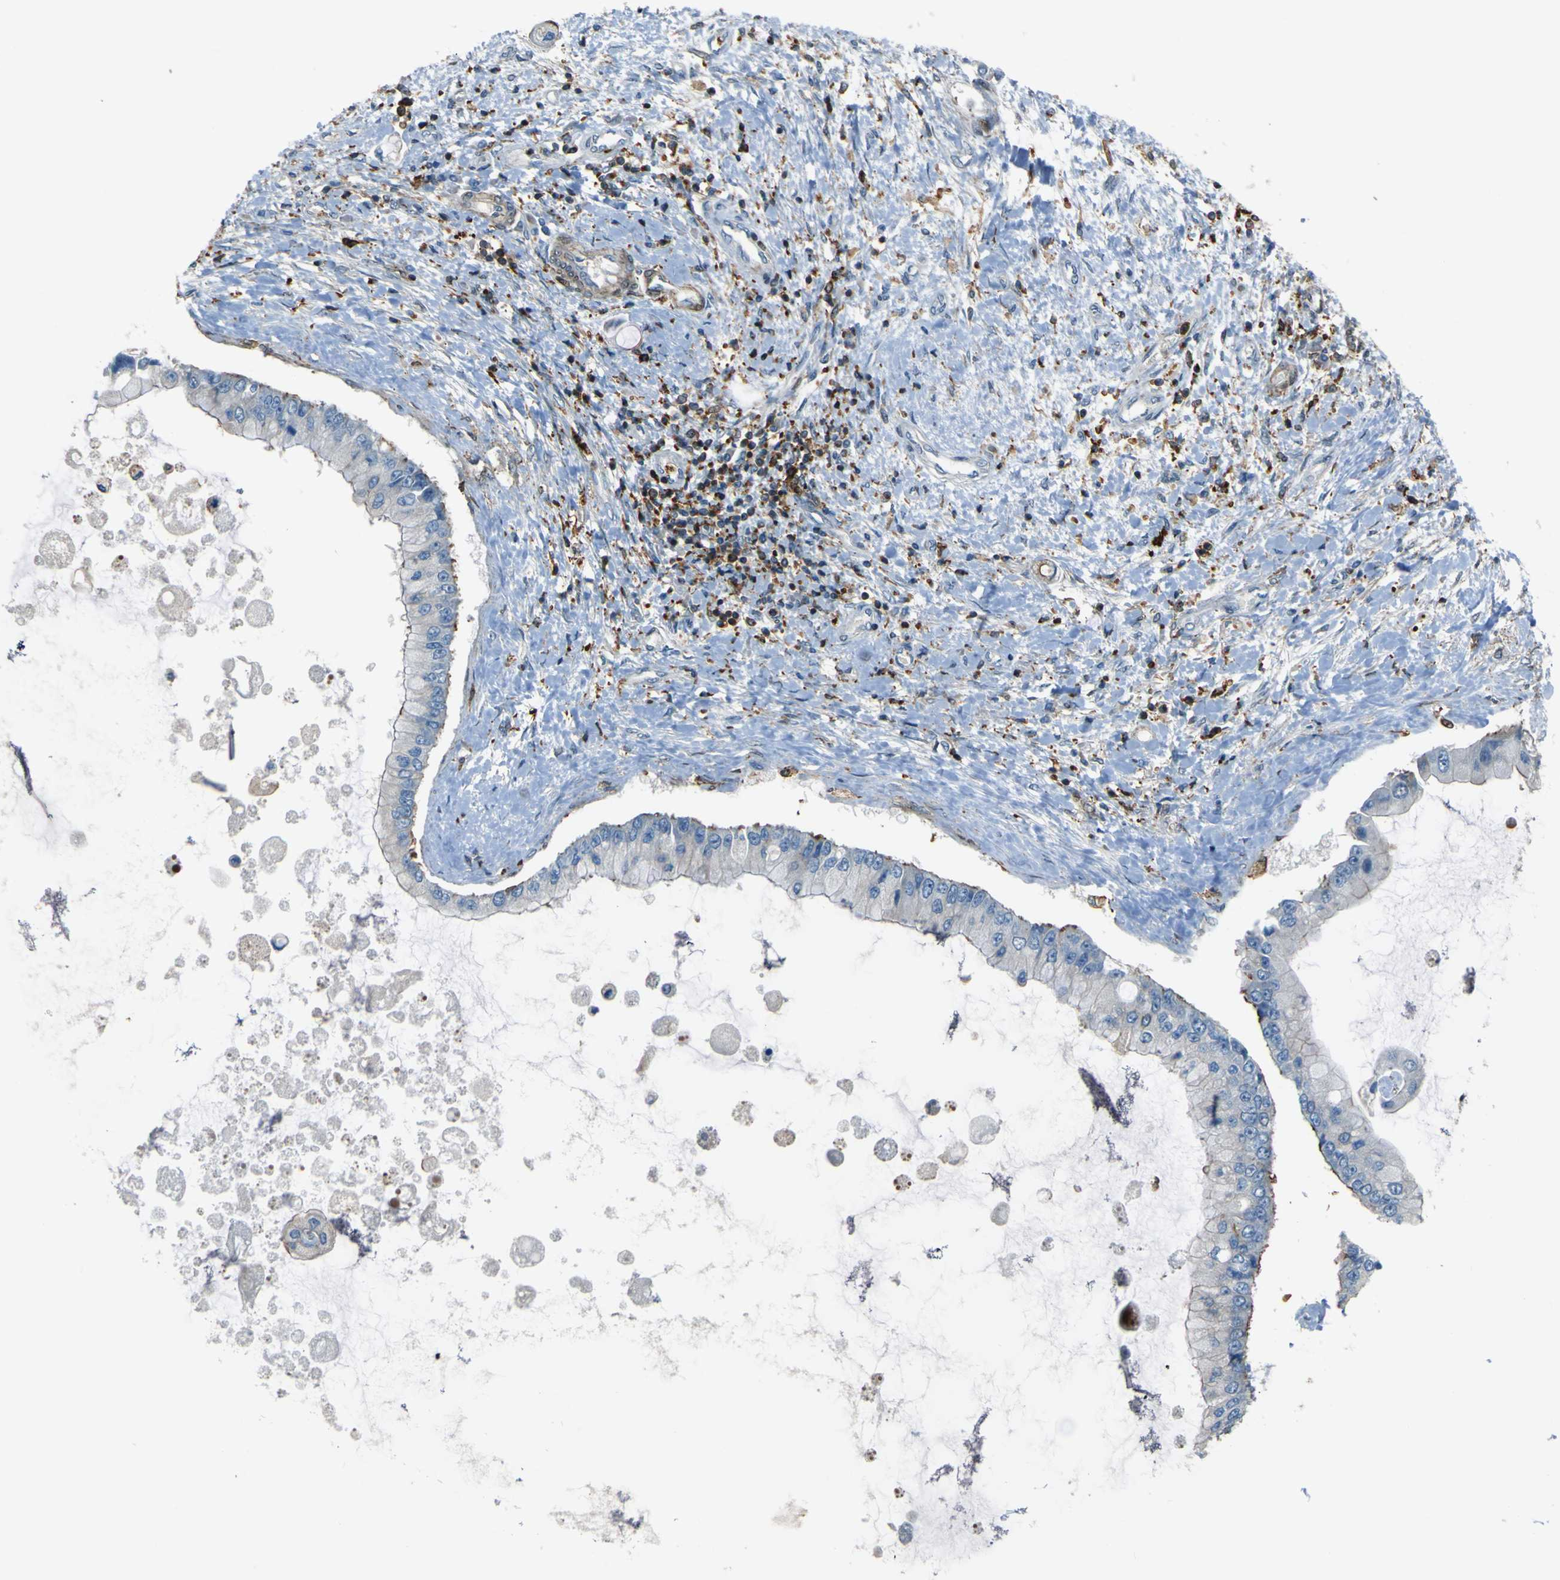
{"staining": {"intensity": "negative", "quantity": "none", "location": "none"}, "tissue": "liver cancer", "cell_type": "Tumor cells", "image_type": "cancer", "snomed": [{"axis": "morphology", "description": "Cholangiocarcinoma"}, {"axis": "topography", "description": "Liver"}], "caption": "Tumor cells are negative for protein expression in human liver cancer (cholangiocarcinoma).", "gene": "PCDHB5", "patient": {"sex": "male", "age": 50}}